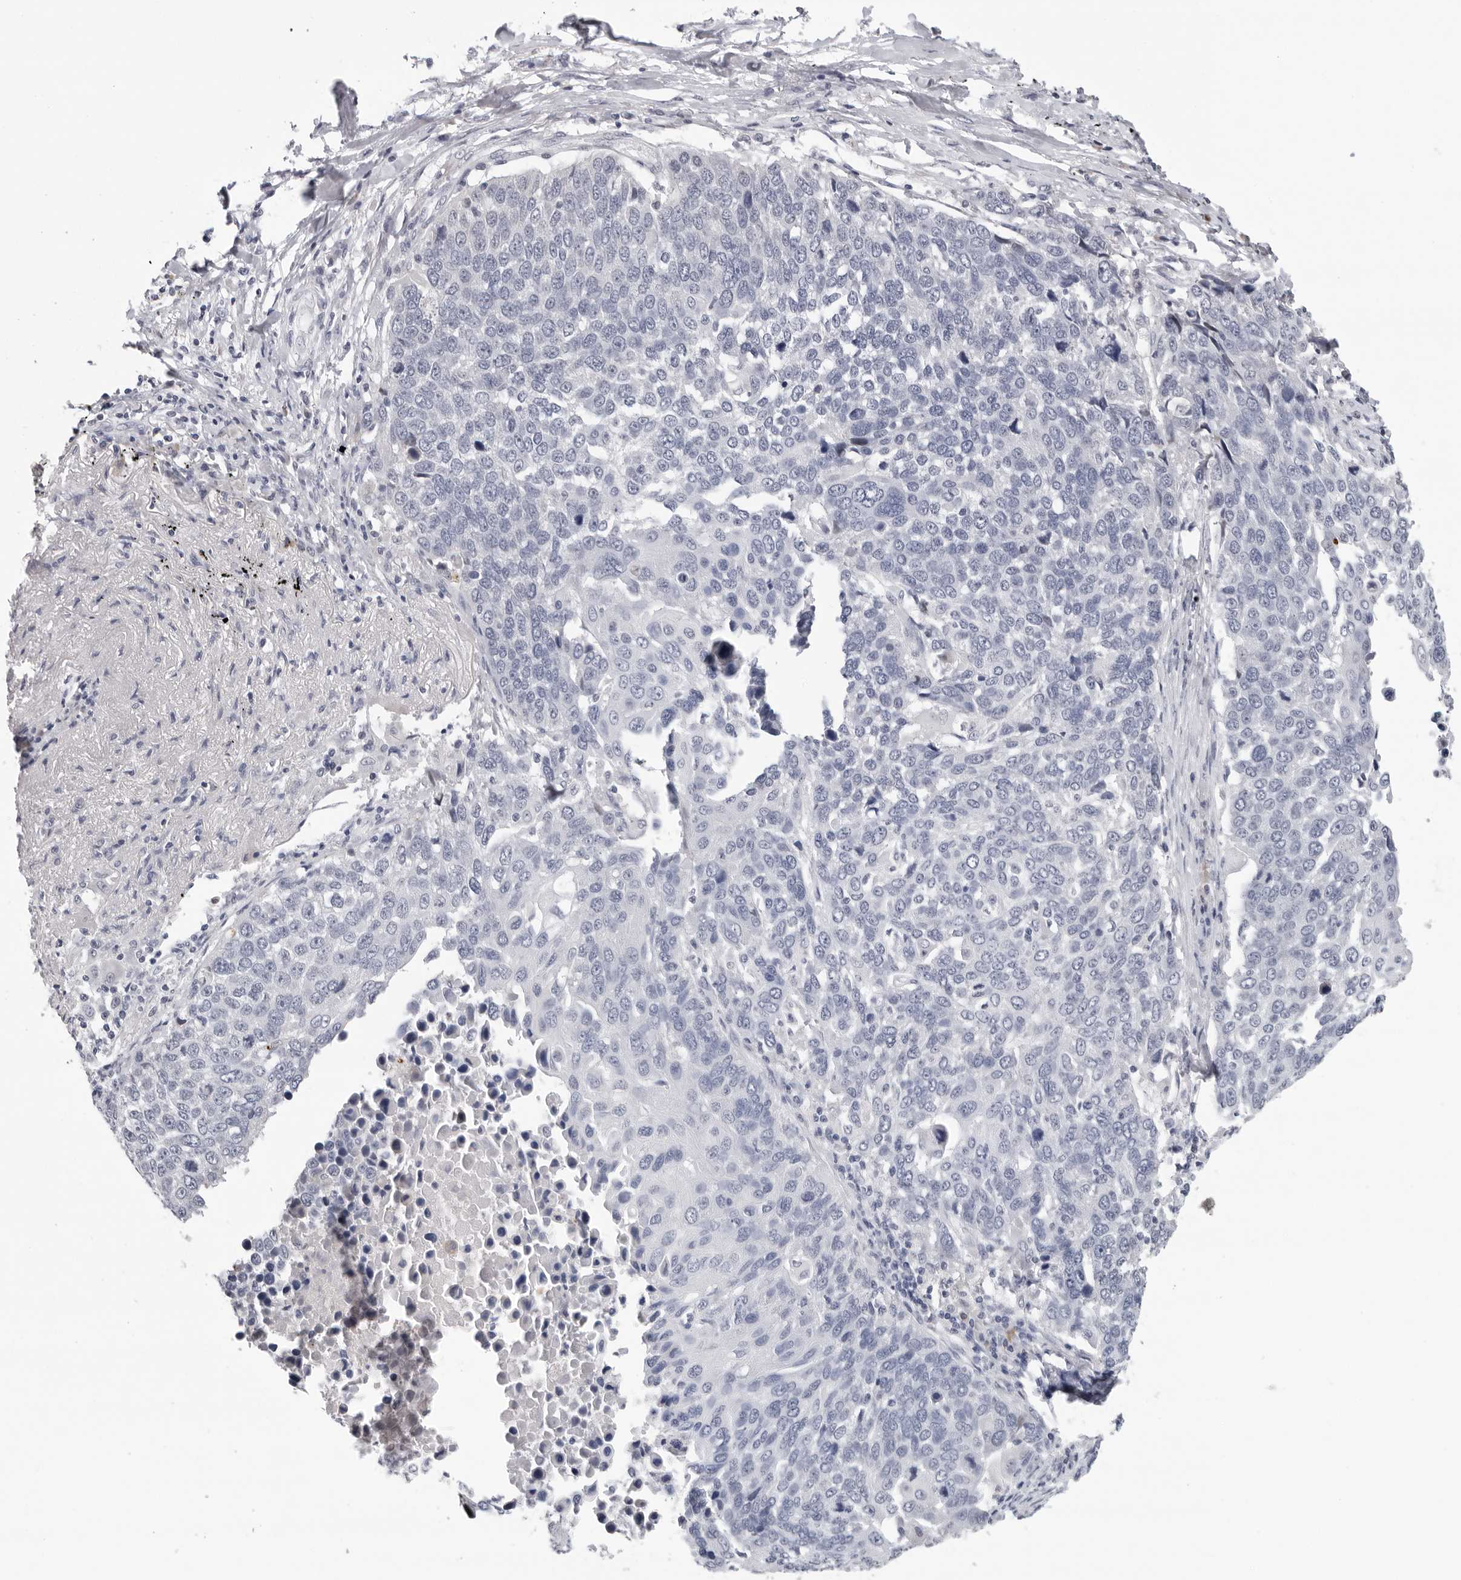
{"staining": {"intensity": "negative", "quantity": "none", "location": "none"}, "tissue": "lung cancer", "cell_type": "Tumor cells", "image_type": "cancer", "snomed": [{"axis": "morphology", "description": "Squamous cell carcinoma, NOS"}, {"axis": "topography", "description": "Lung"}], "caption": "Tumor cells are negative for brown protein staining in lung cancer (squamous cell carcinoma).", "gene": "ZNF502", "patient": {"sex": "male", "age": 66}}